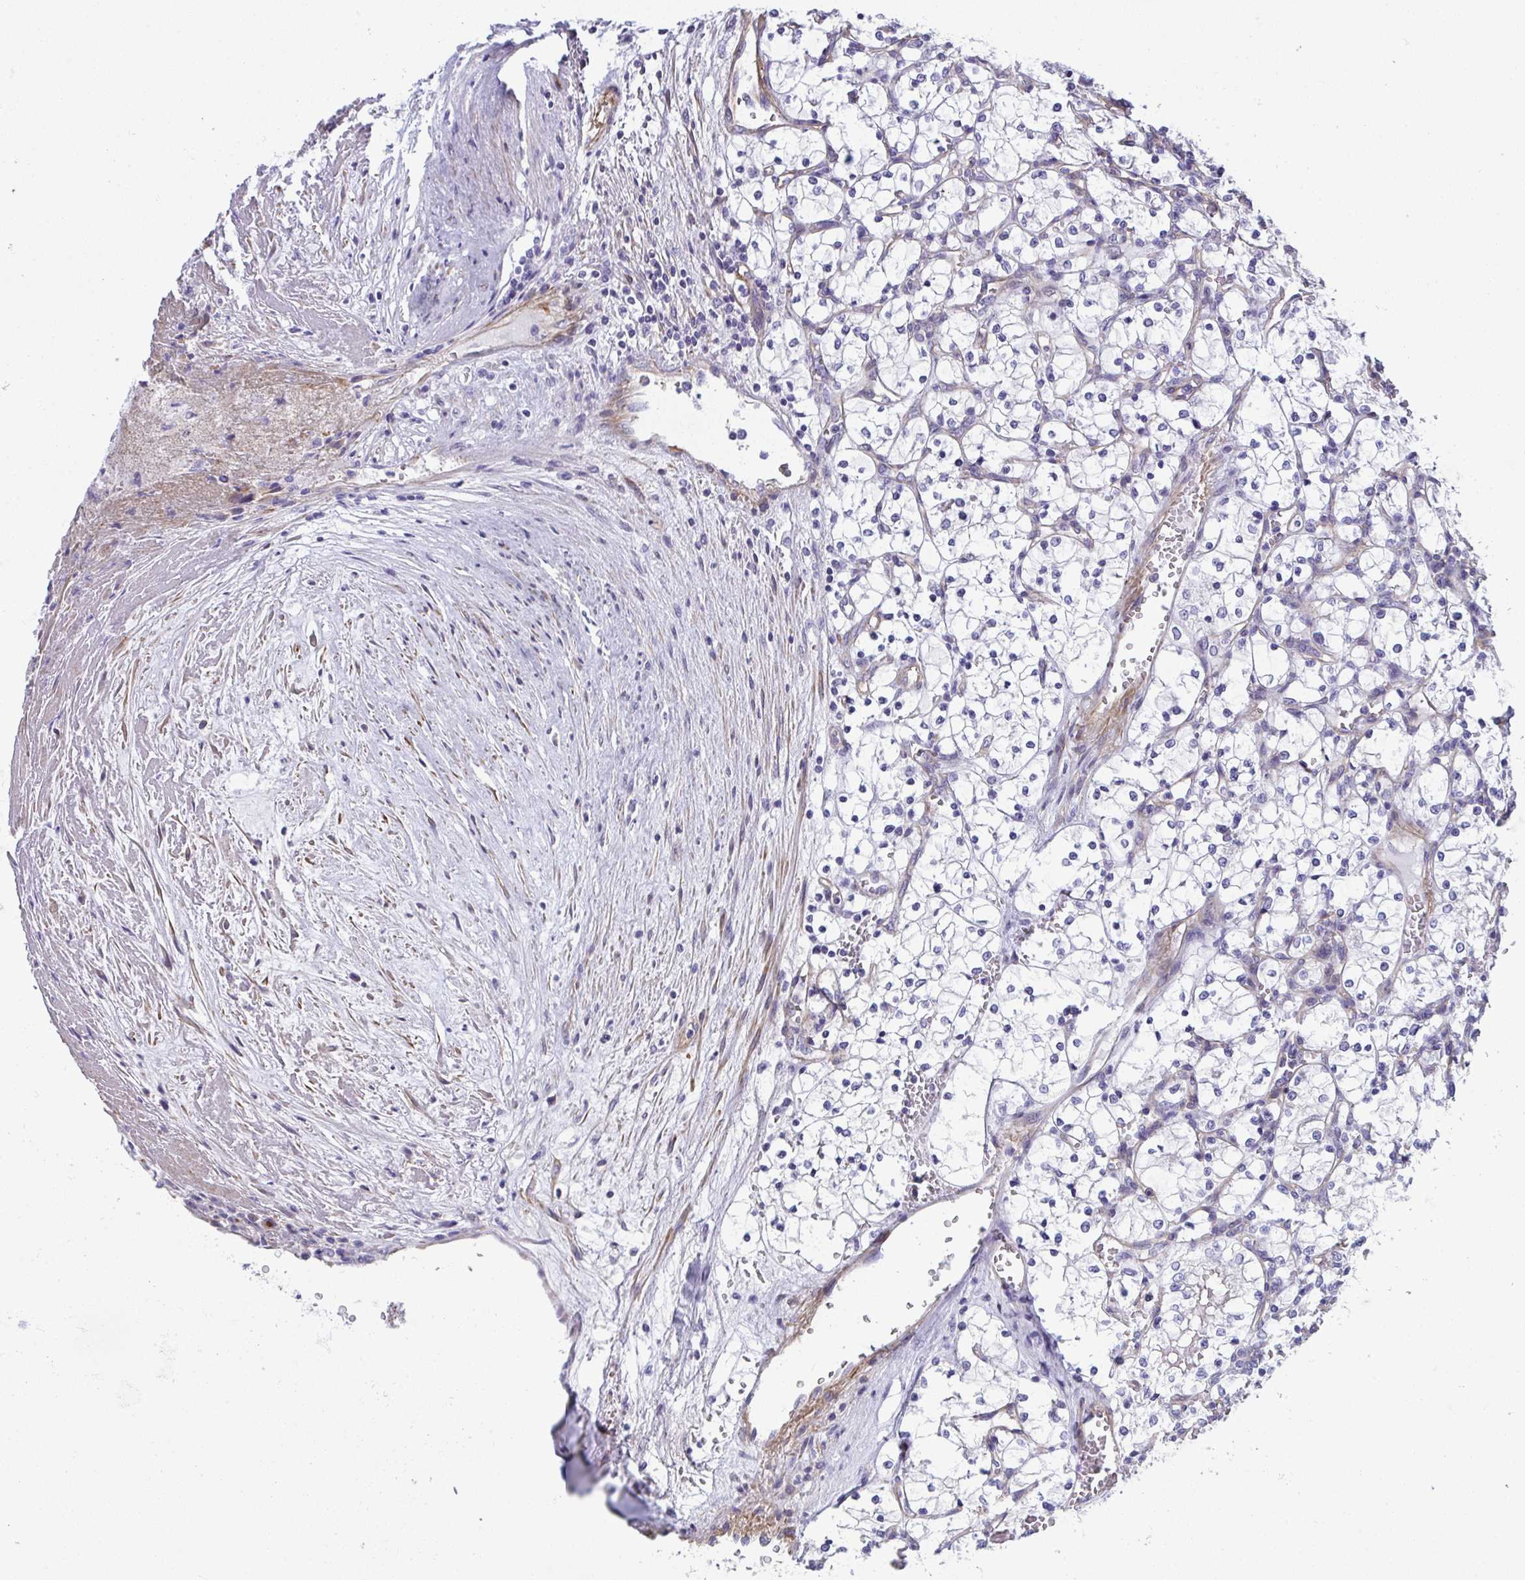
{"staining": {"intensity": "negative", "quantity": "none", "location": "none"}, "tissue": "renal cancer", "cell_type": "Tumor cells", "image_type": "cancer", "snomed": [{"axis": "morphology", "description": "Adenocarcinoma, NOS"}, {"axis": "topography", "description": "Kidney"}], "caption": "This is an immunohistochemistry photomicrograph of human renal cancer (adenocarcinoma). There is no staining in tumor cells.", "gene": "MYL12A", "patient": {"sex": "female", "age": 69}}